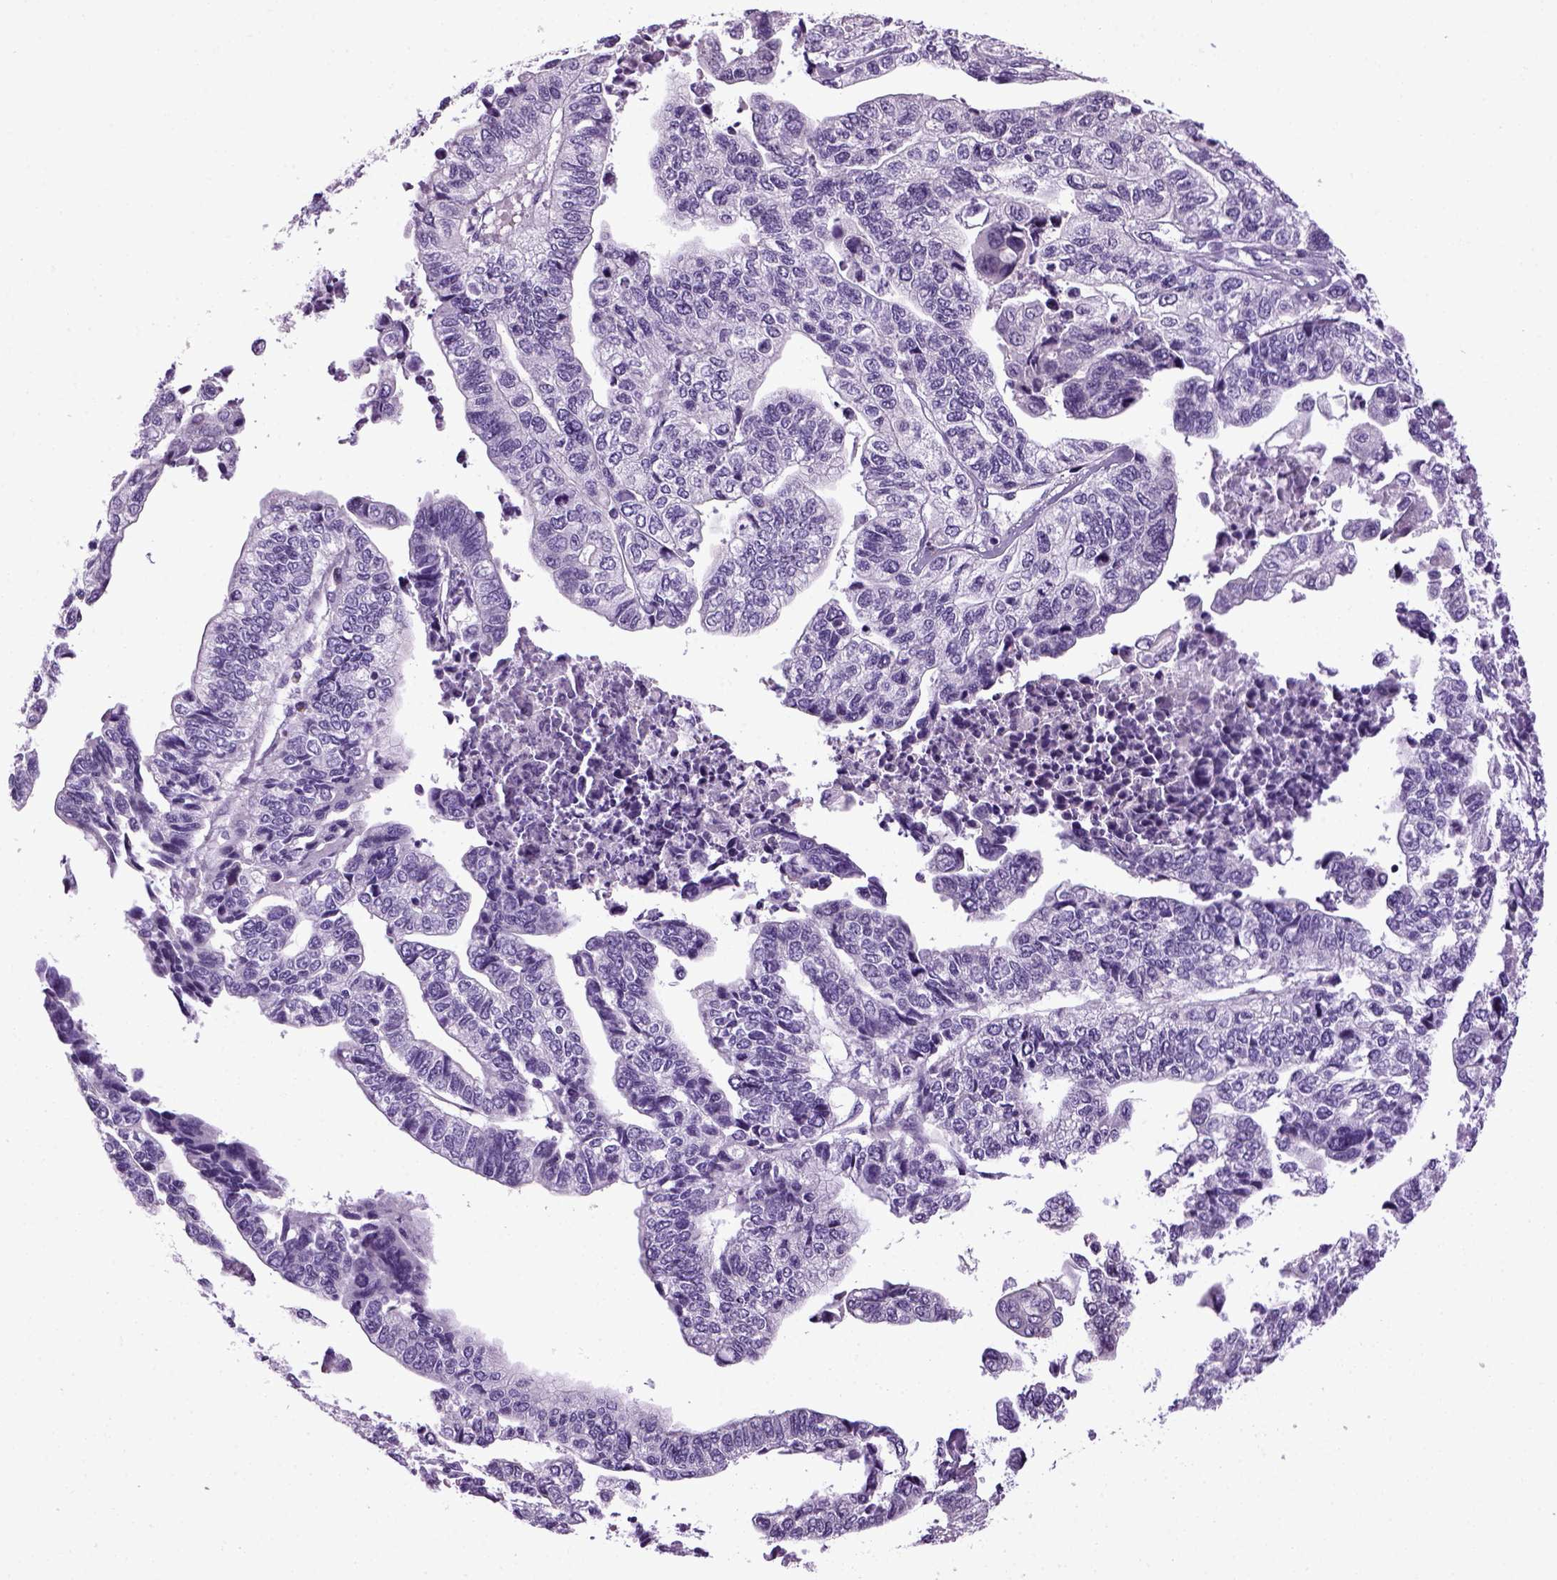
{"staining": {"intensity": "negative", "quantity": "none", "location": "none"}, "tissue": "stomach cancer", "cell_type": "Tumor cells", "image_type": "cancer", "snomed": [{"axis": "morphology", "description": "Adenocarcinoma, NOS"}, {"axis": "topography", "description": "Stomach, upper"}], "caption": "Tumor cells show no significant positivity in adenocarcinoma (stomach).", "gene": "HMCN2", "patient": {"sex": "female", "age": 67}}